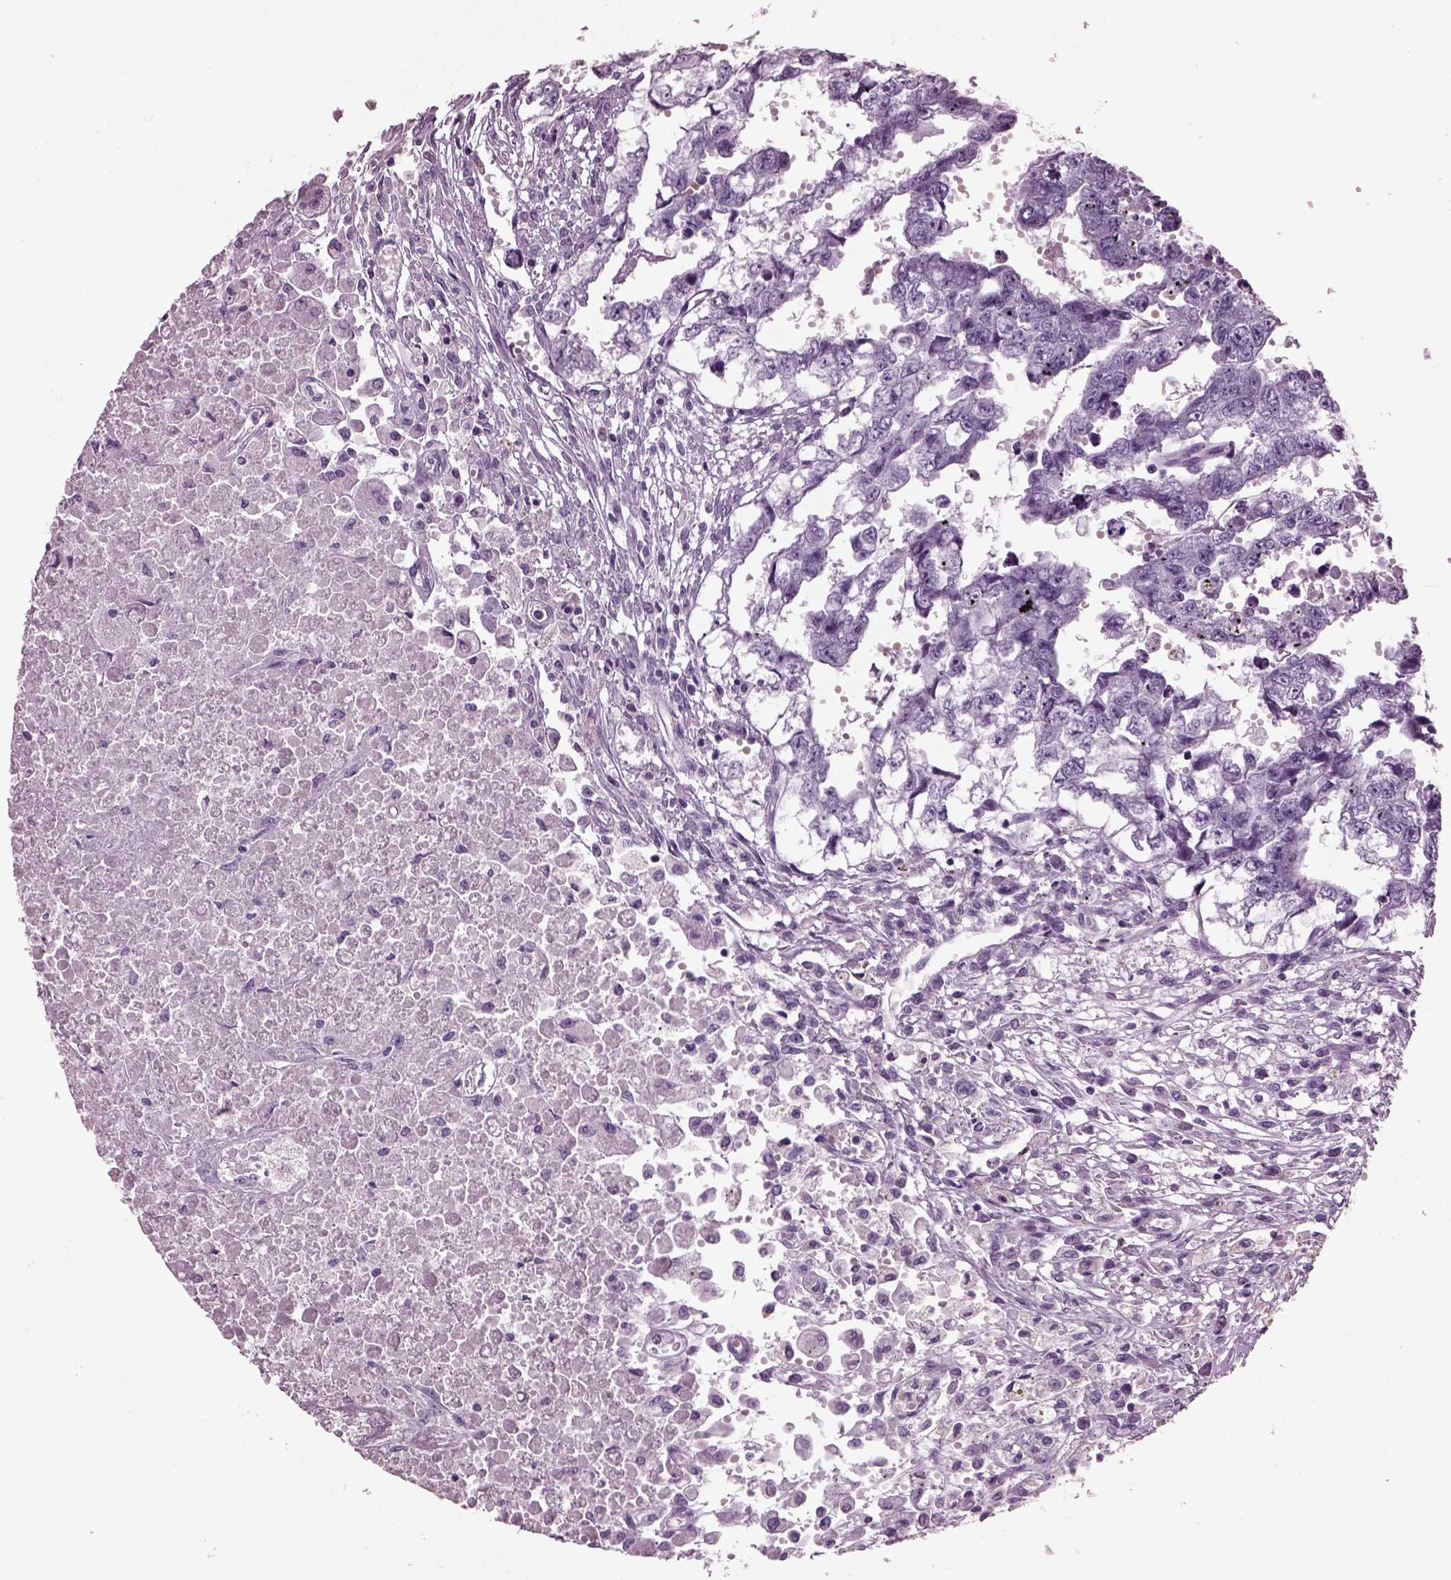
{"staining": {"intensity": "negative", "quantity": "none", "location": "none"}, "tissue": "testis cancer", "cell_type": "Tumor cells", "image_type": "cancer", "snomed": [{"axis": "morphology", "description": "Carcinoma, Embryonal, NOS"}, {"axis": "morphology", "description": "Teratoma, malignant, NOS"}, {"axis": "topography", "description": "Testis"}], "caption": "High magnification brightfield microscopy of testis malignant teratoma stained with DAB (brown) and counterstained with hematoxylin (blue): tumor cells show no significant expression. (Stains: DAB immunohistochemistry with hematoxylin counter stain, Microscopy: brightfield microscopy at high magnification).", "gene": "KRTAP3-2", "patient": {"sex": "male", "age": 44}}